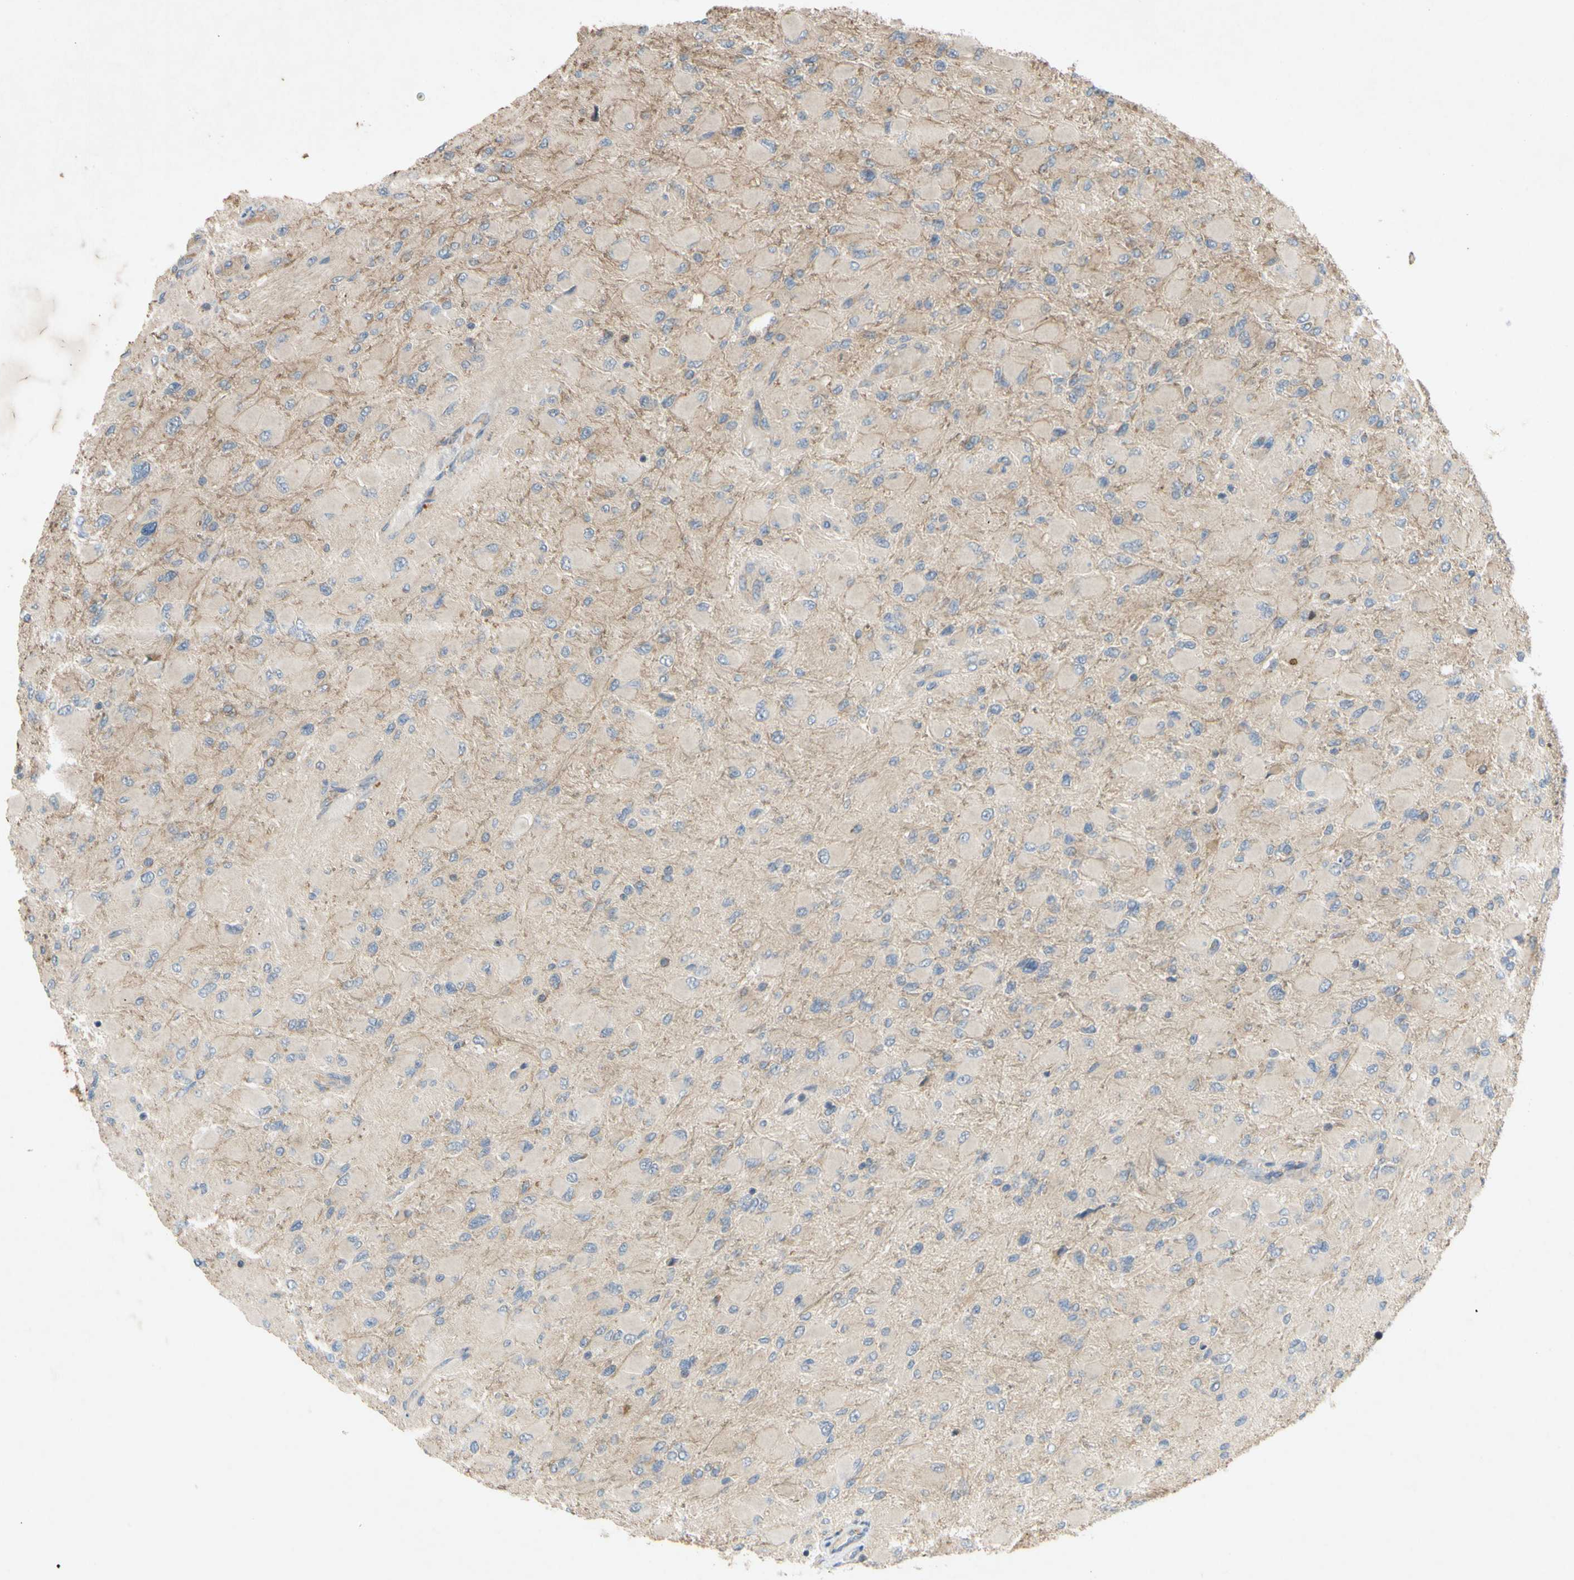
{"staining": {"intensity": "negative", "quantity": "none", "location": "none"}, "tissue": "glioma", "cell_type": "Tumor cells", "image_type": "cancer", "snomed": [{"axis": "morphology", "description": "Glioma, malignant, High grade"}, {"axis": "topography", "description": "Cerebral cortex"}], "caption": "This is a photomicrograph of IHC staining of malignant glioma (high-grade), which shows no positivity in tumor cells.", "gene": "PARD6A", "patient": {"sex": "female", "age": 36}}